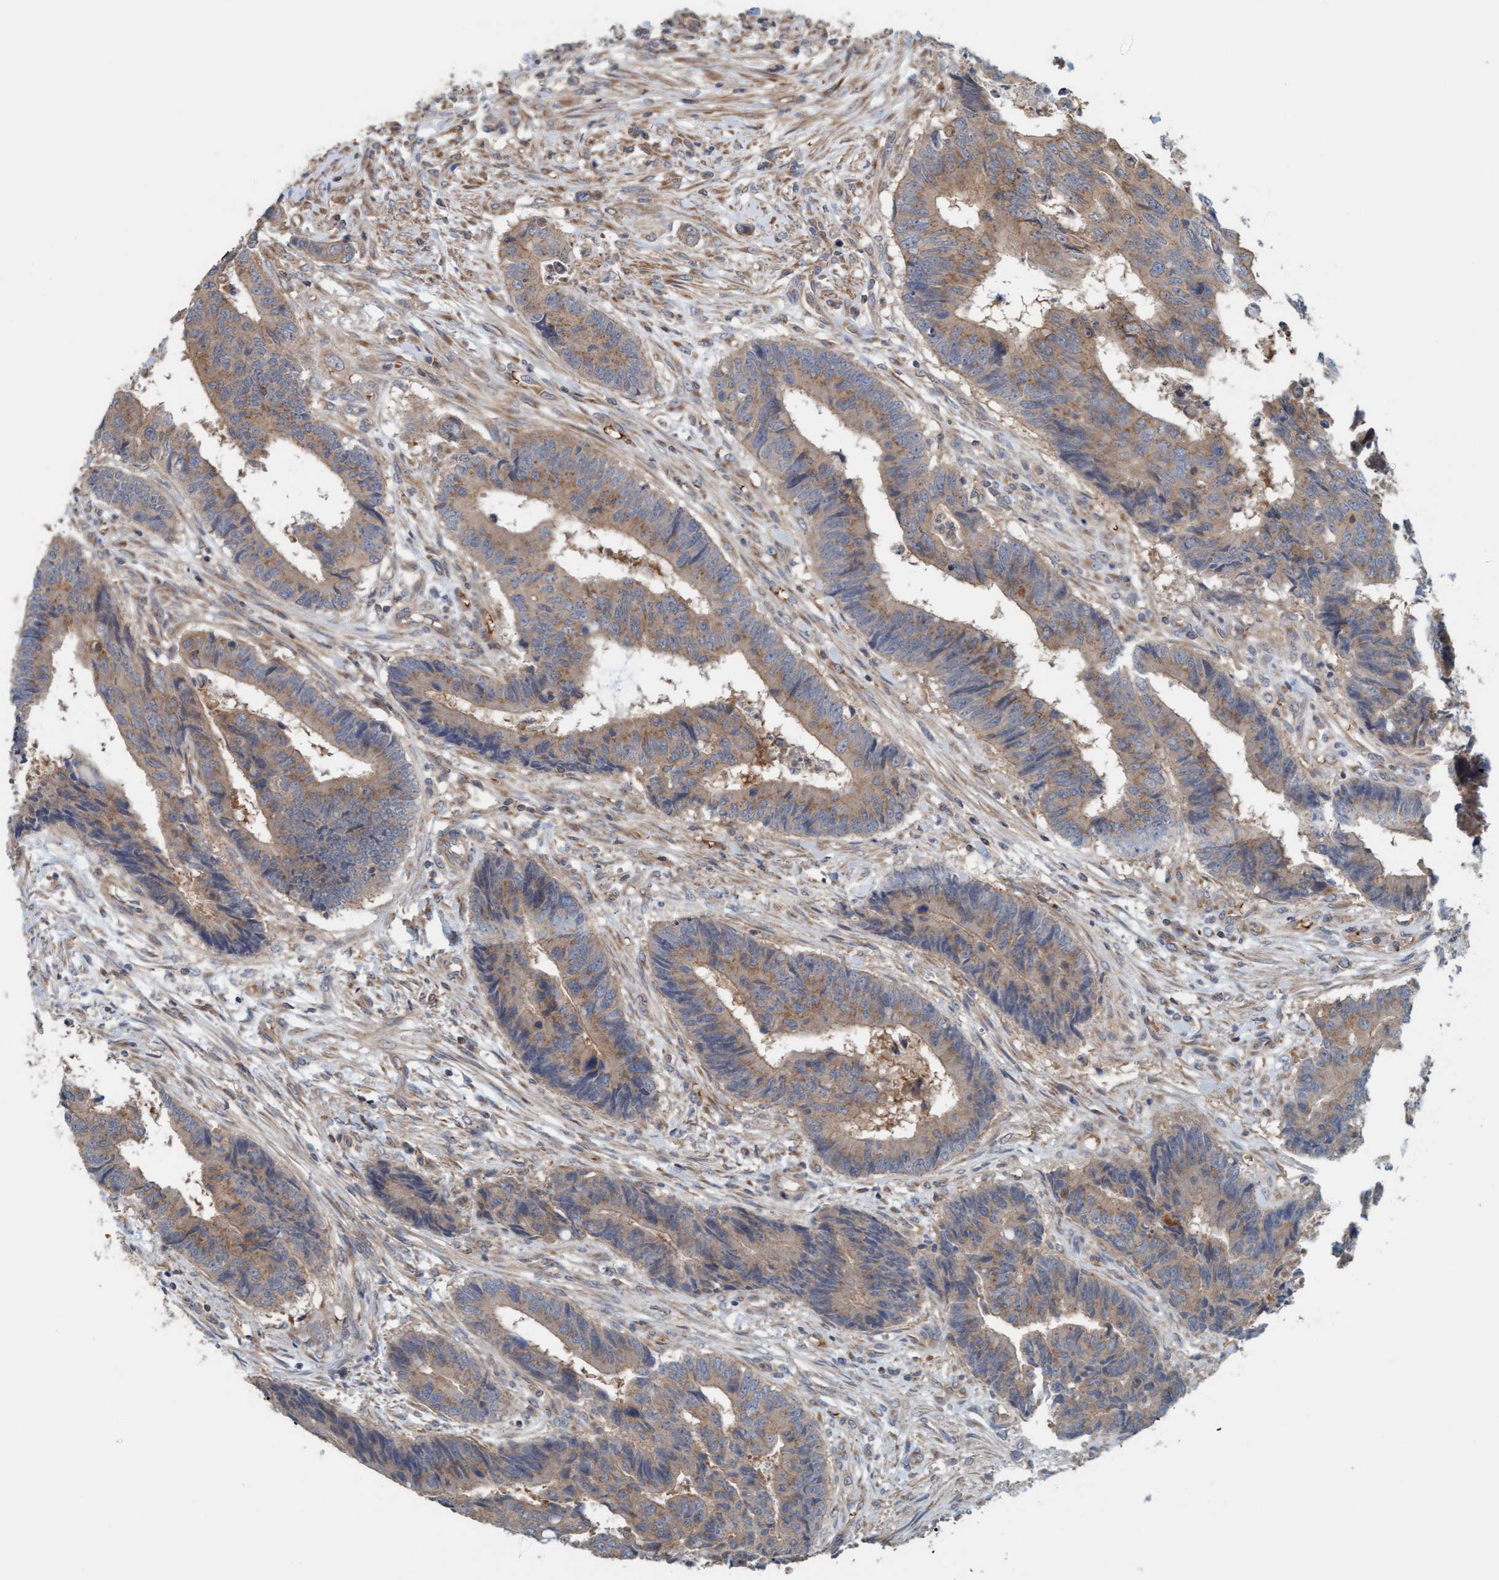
{"staining": {"intensity": "weak", "quantity": ">75%", "location": "cytoplasmic/membranous"}, "tissue": "colorectal cancer", "cell_type": "Tumor cells", "image_type": "cancer", "snomed": [{"axis": "morphology", "description": "Adenocarcinoma, NOS"}, {"axis": "topography", "description": "Rectum"}], "caption": "This is an image of IHC staining of colorectal cancer, which shows weak staining in the cytoplasmic/membranous of tumor cells.", "gene": "UBAP1", "patient": {"sex": "male", "age": 84}}